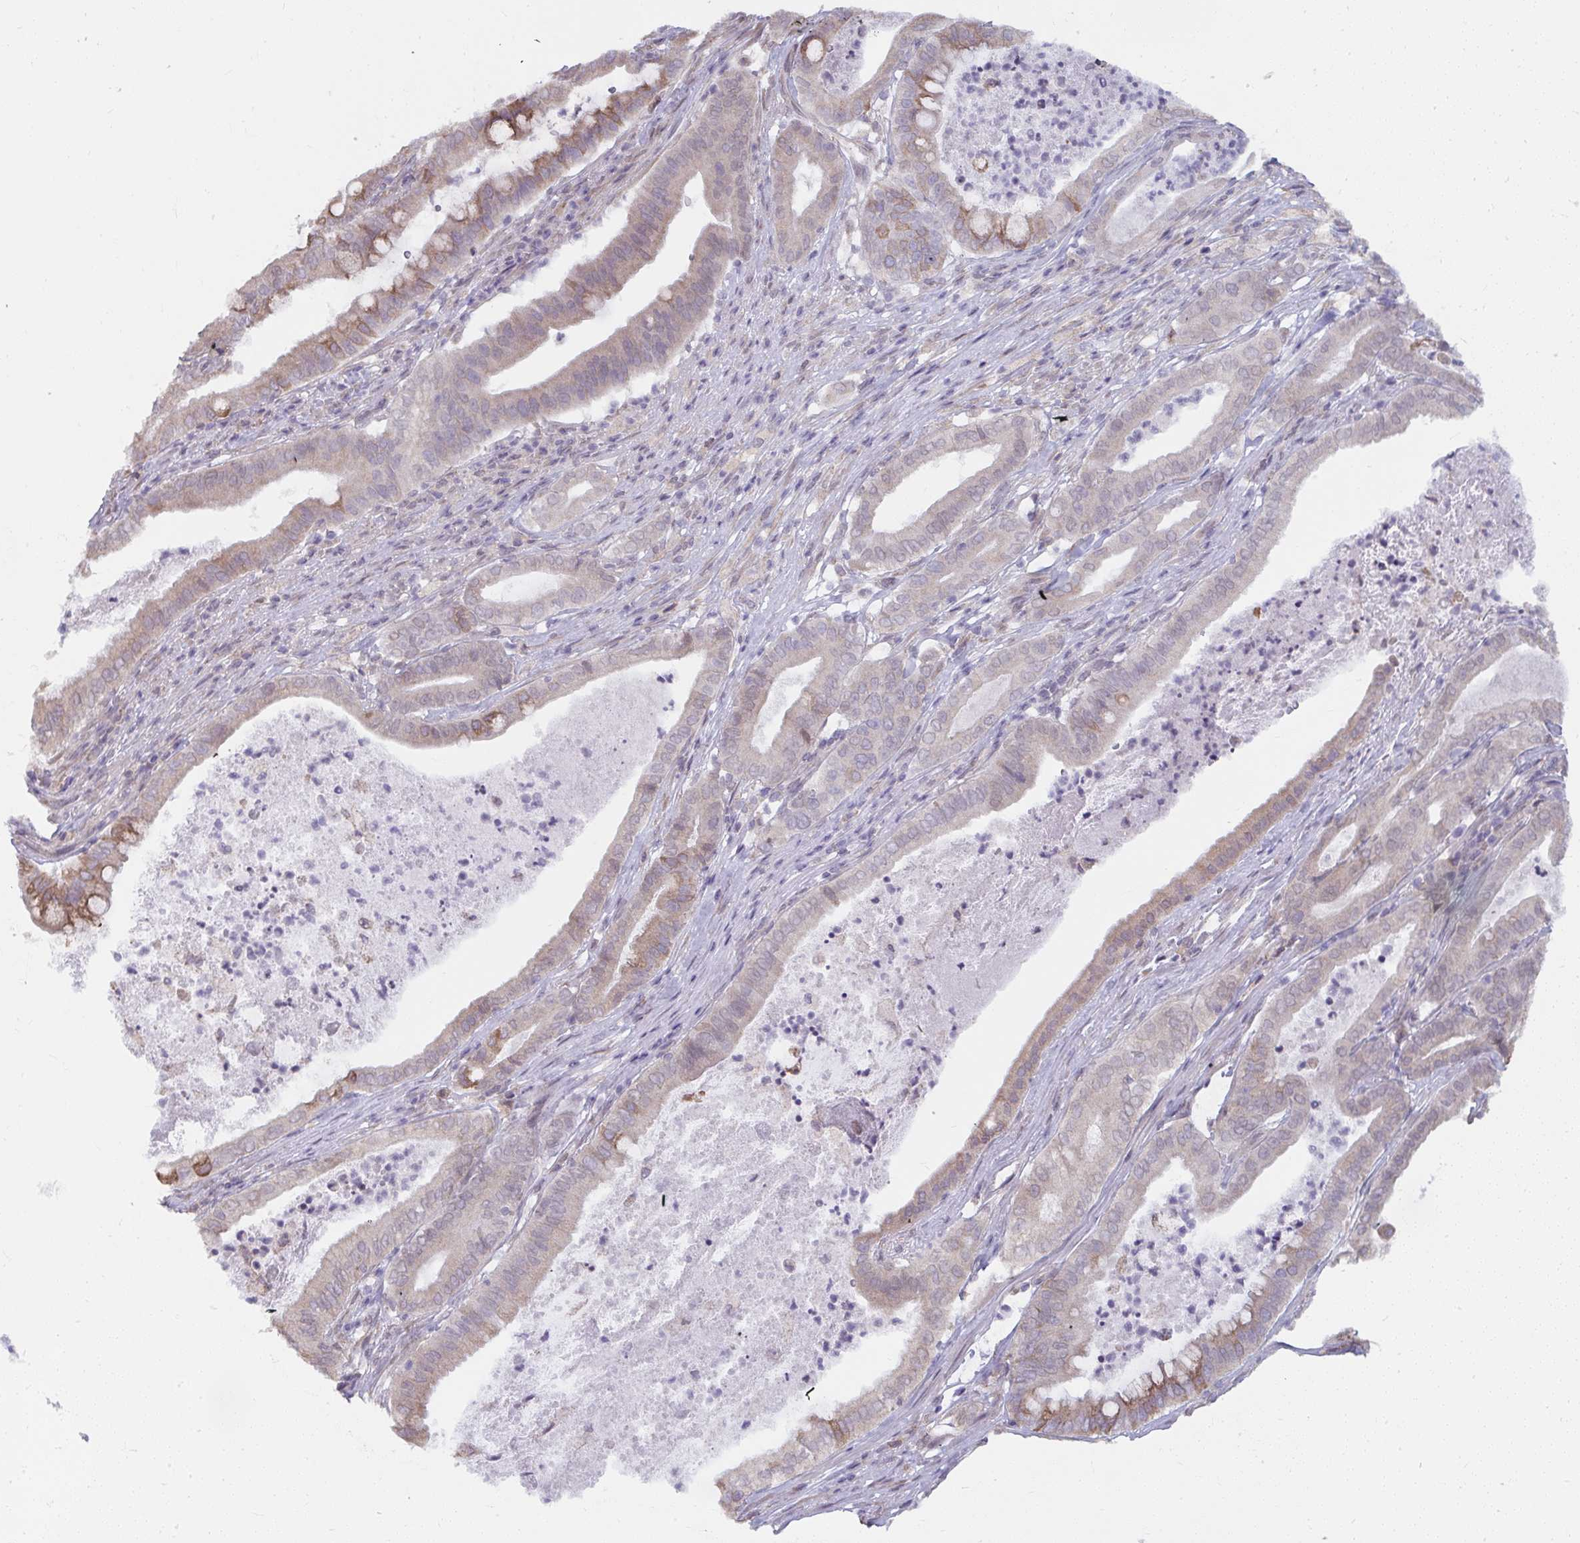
{"staining": {"intensity": "moderate", "quantity": "<25%", "location": "cytoplasmic/membranous"}, "tissue": "pancreatic cancer", "cell_type": "Tumor cells", "image_type": "cancer", "snomed": [{"axis": "morphology", "description": "Adenocarcinoma, NOS"}, {"axis": "topography", "description": "Pancreas"}], "caption": "Moderate cytoplasmic/membranous staining is identified in approximately <25% of tumor cells in pancreatic adenocarcinoma.", "gene": "NMNAT1", "patient": {"sex": "male", "age": 71}}